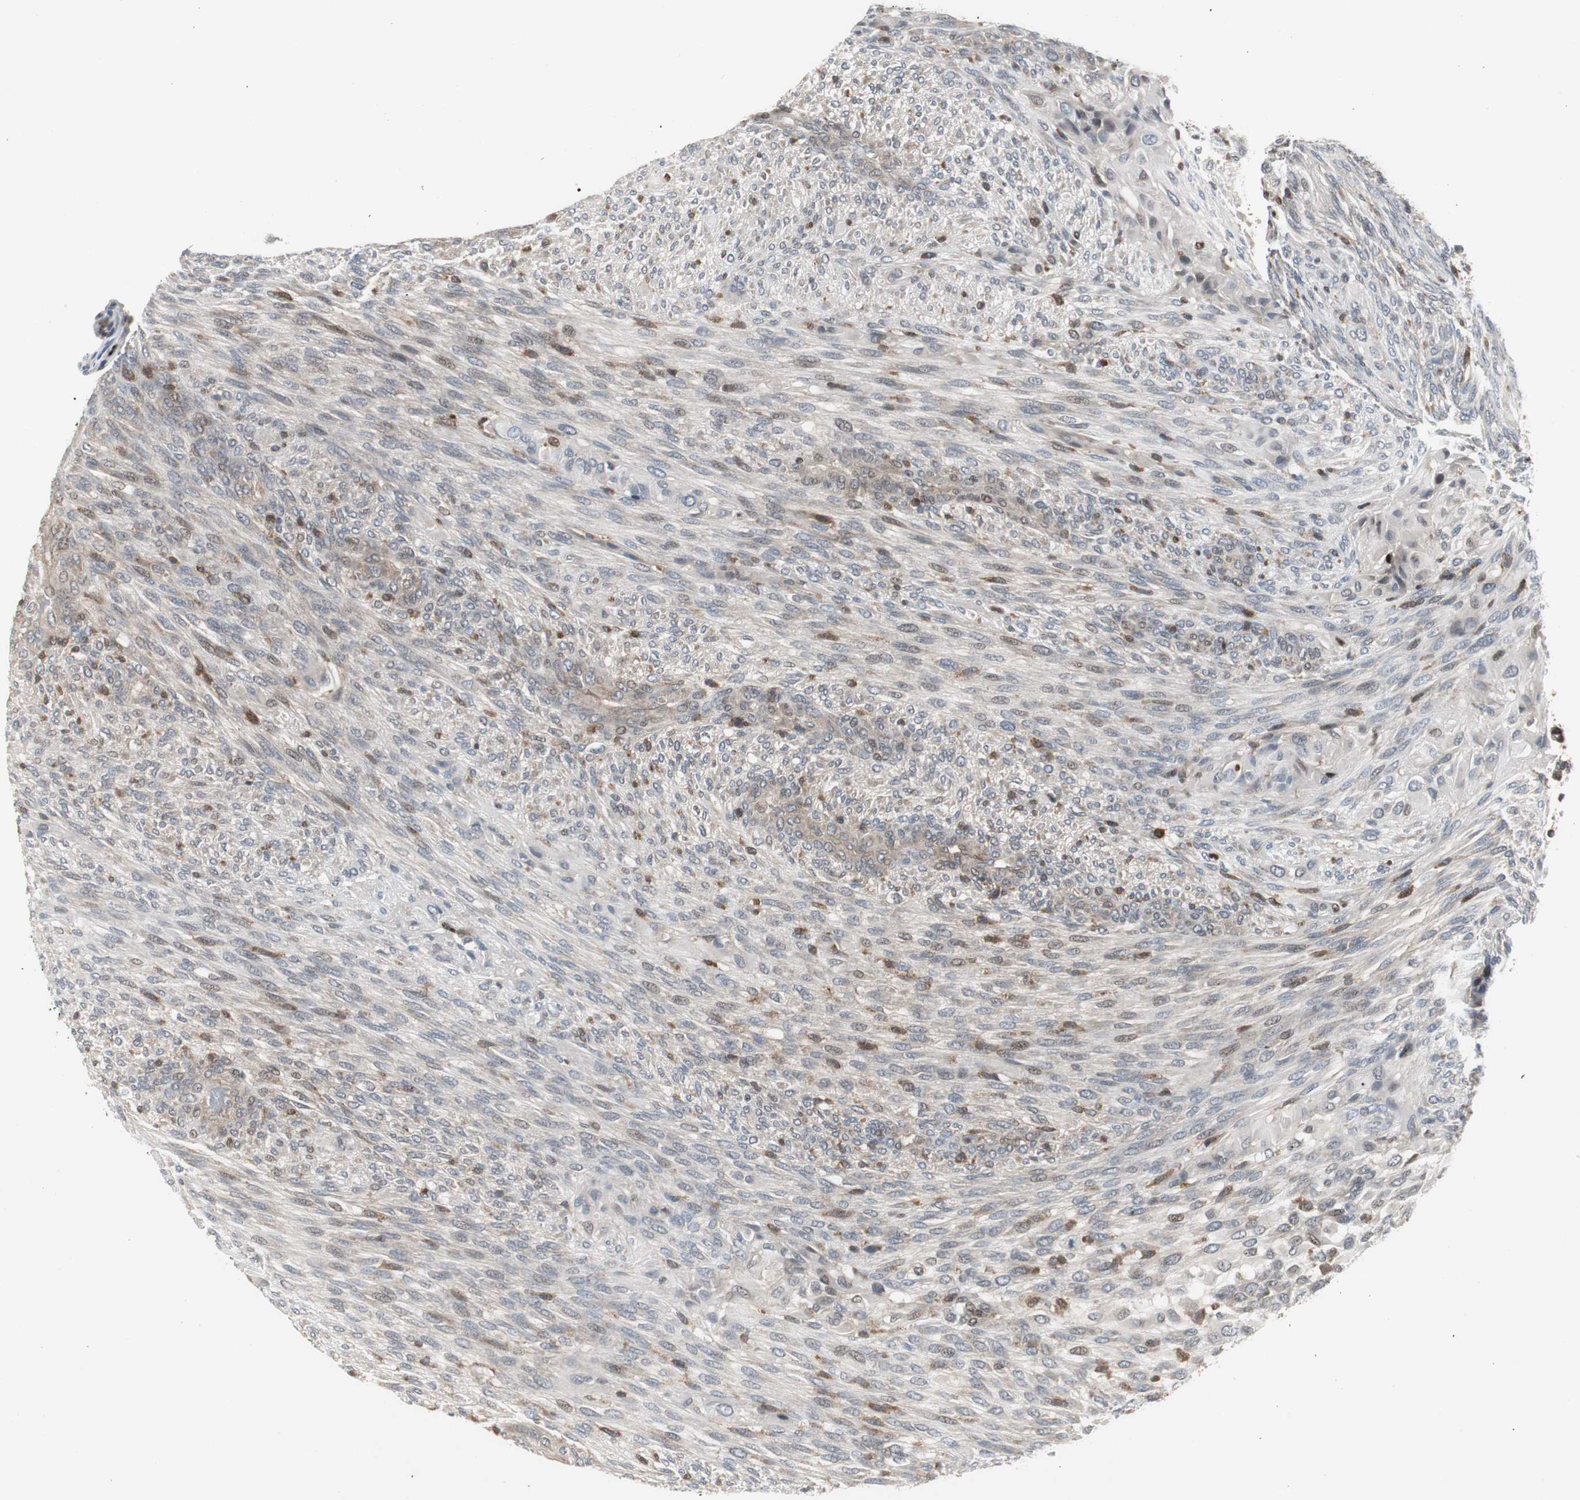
{"staining": {"intensity": "moderate", "quantity": "<25%", "location": "cytoplasmic/membranous"}, "tissue": "glioma", "cell_type": "Tumor cells", "image_type": "cancer", "snomed": [{"axis": "morphology", "description": "Glioma, malignant, High grade"}, {"axis": "topography", "description": "Cerebral cortex"}], "caption": "The image reveals immunohistochemical staining of high-grade glioma (malignant). There is moderate cytoplasmic/membranous expression is identified in about <25% of tumor cells. (DAB = brown stain, brightfield microscopy at high magnification).", "gene": "GRK2", "patient": {"sex": "female", "age": 55}}